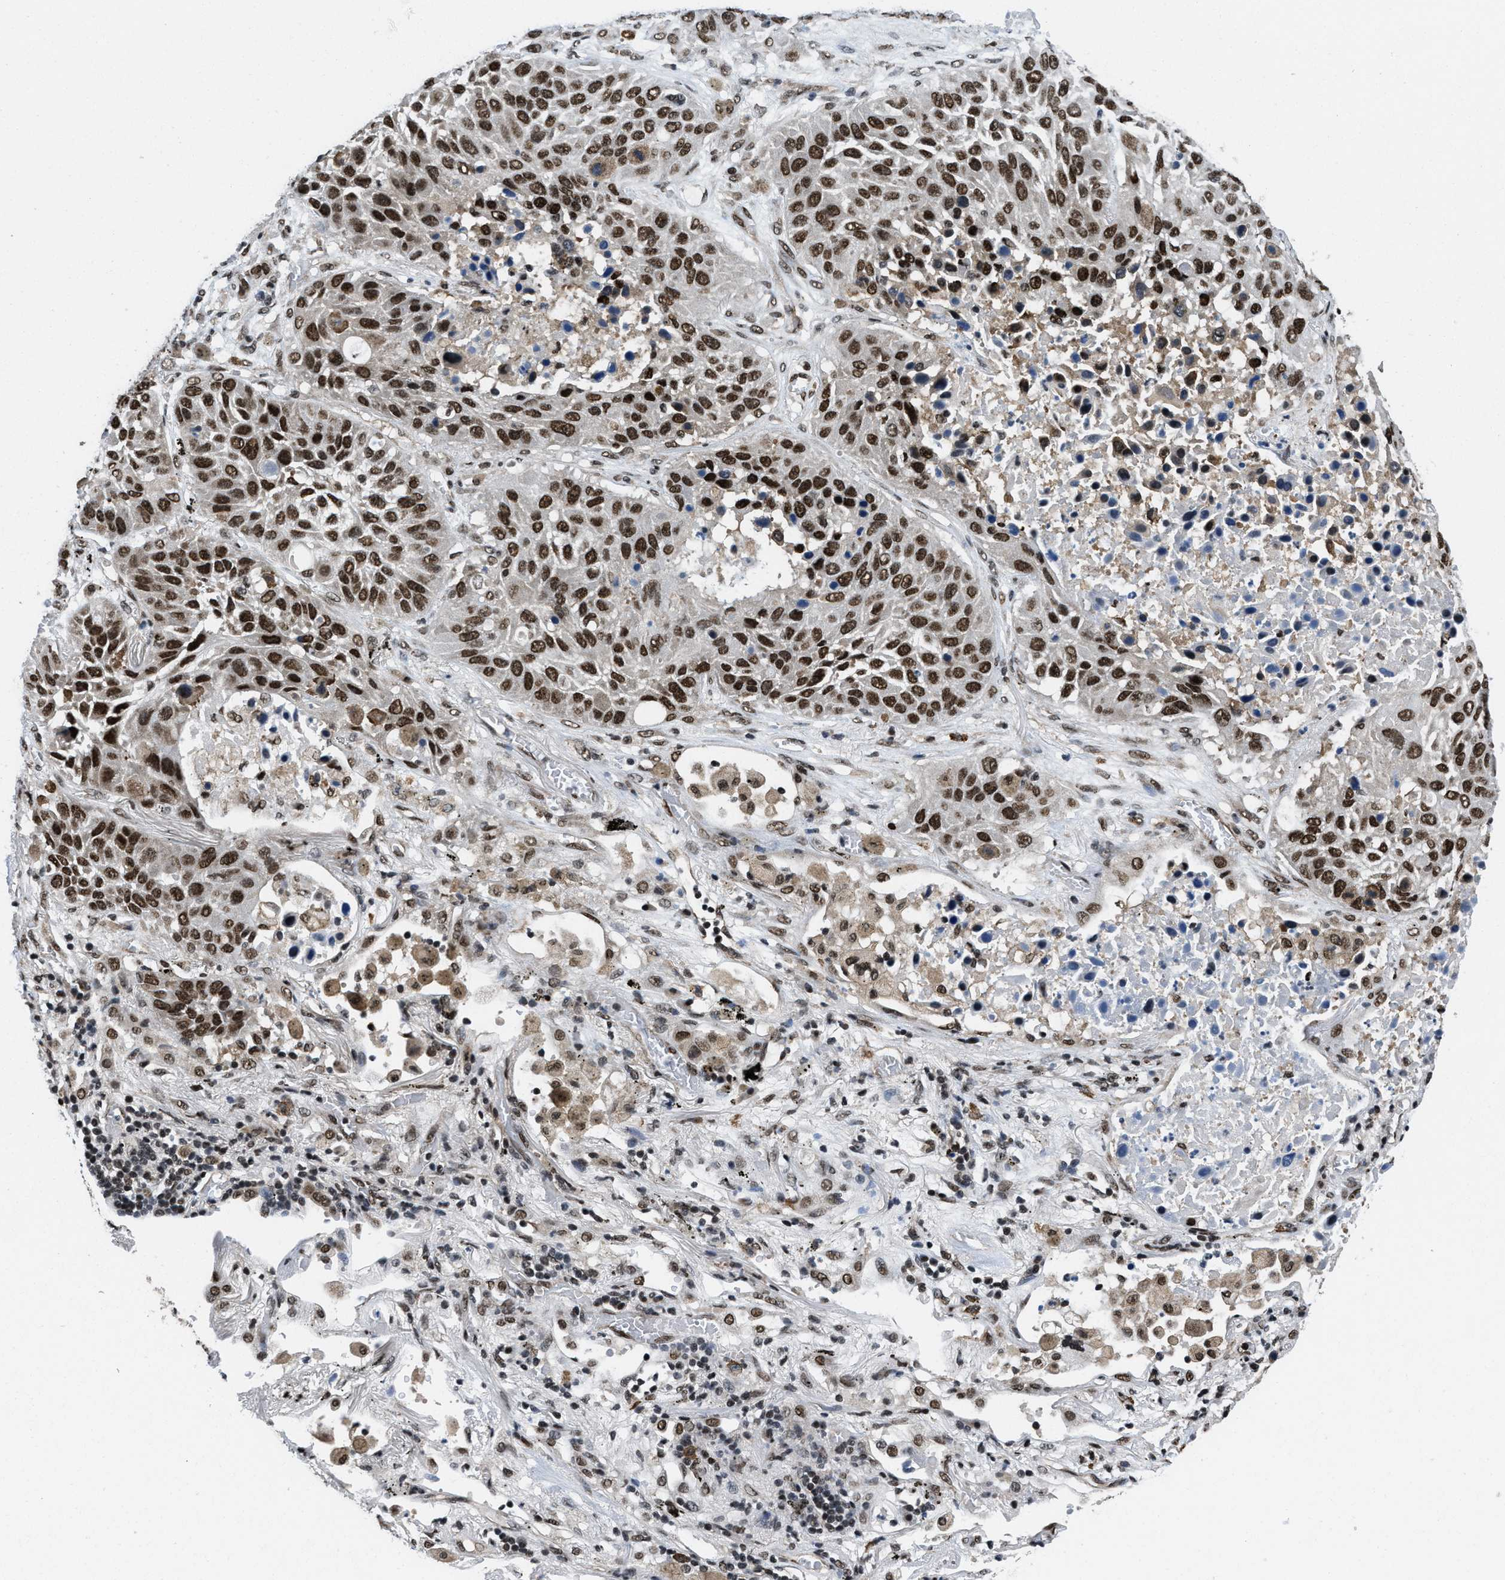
{"staining": {"intensity": "strong", "quantity": ">75%", "location": "nuclear"}, "tissue": "lung cancer", "cell_type": "Tumor cells", "image_type": "cancer", "snomed": [{"axis": "morphology", "description": "Squamous cell carcinoma, NOS"}, {"axis": "topography", "description": "Lung"}], "caption": "A brown stain labels strong nuclear expression of a protein in human lung cancer tumor cells.", "gene": "SAFB", "patient": {"sex": "male", "age": 57}}